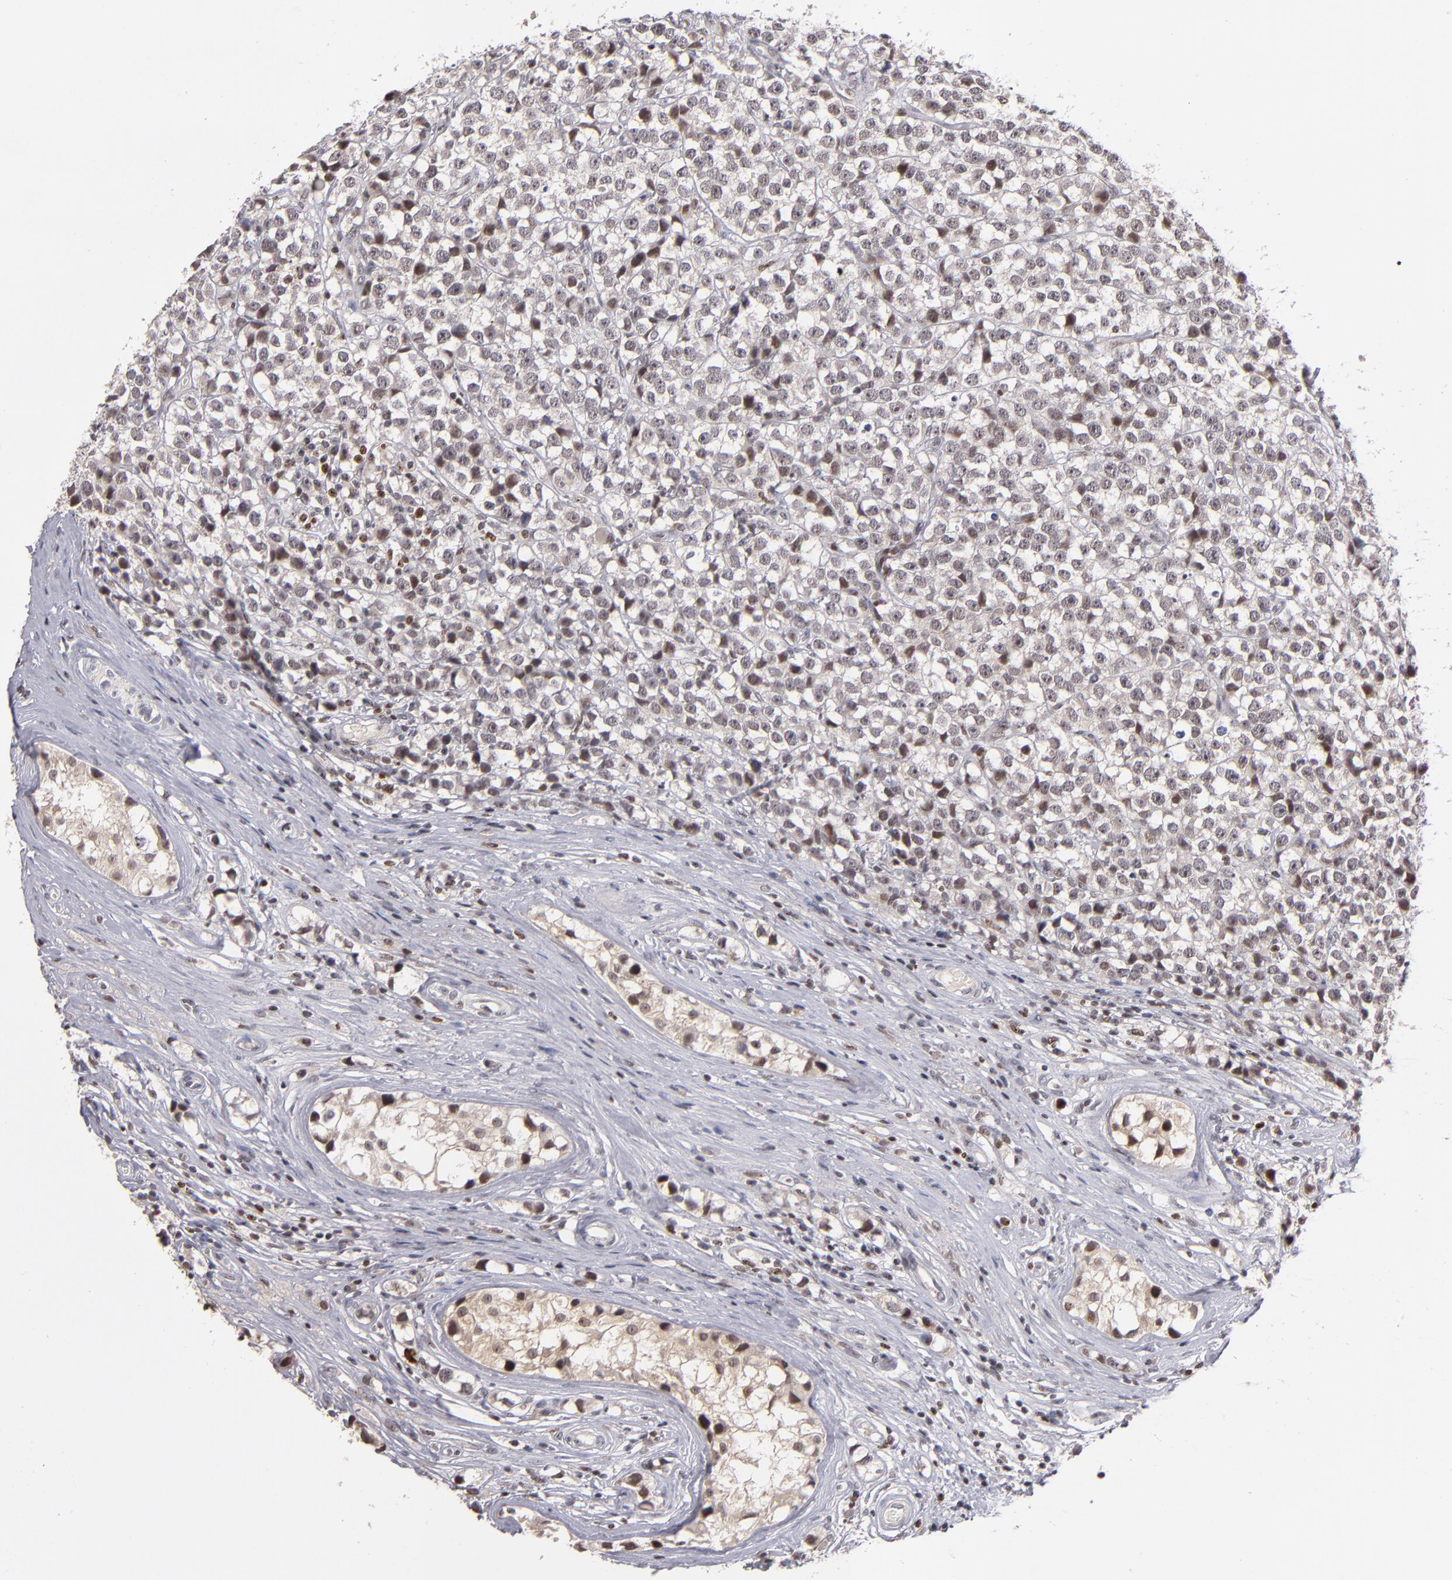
{"staining": {"intensity": "weak", "quantity": "25%-75%", "location": "cytoplasmic/membranous,nuclear"}, "tissue": "testis cancer", "cell_type": "Tumor cells", "image_type": "cancer", "snomed": [{"axis": "morphology", "description": "Seminoma, NOS"}, {"axis": "topography", "description": "Testis"}], "caption": "Protein staining by immunohistochemistry demonstrates weak cytoplasmic/membranous and nuclear staining in approximately 25%-75% of tumor cells in testis cancer.", "gene": "PCNX4", "patient": {"sex": "male", "age": 25}}